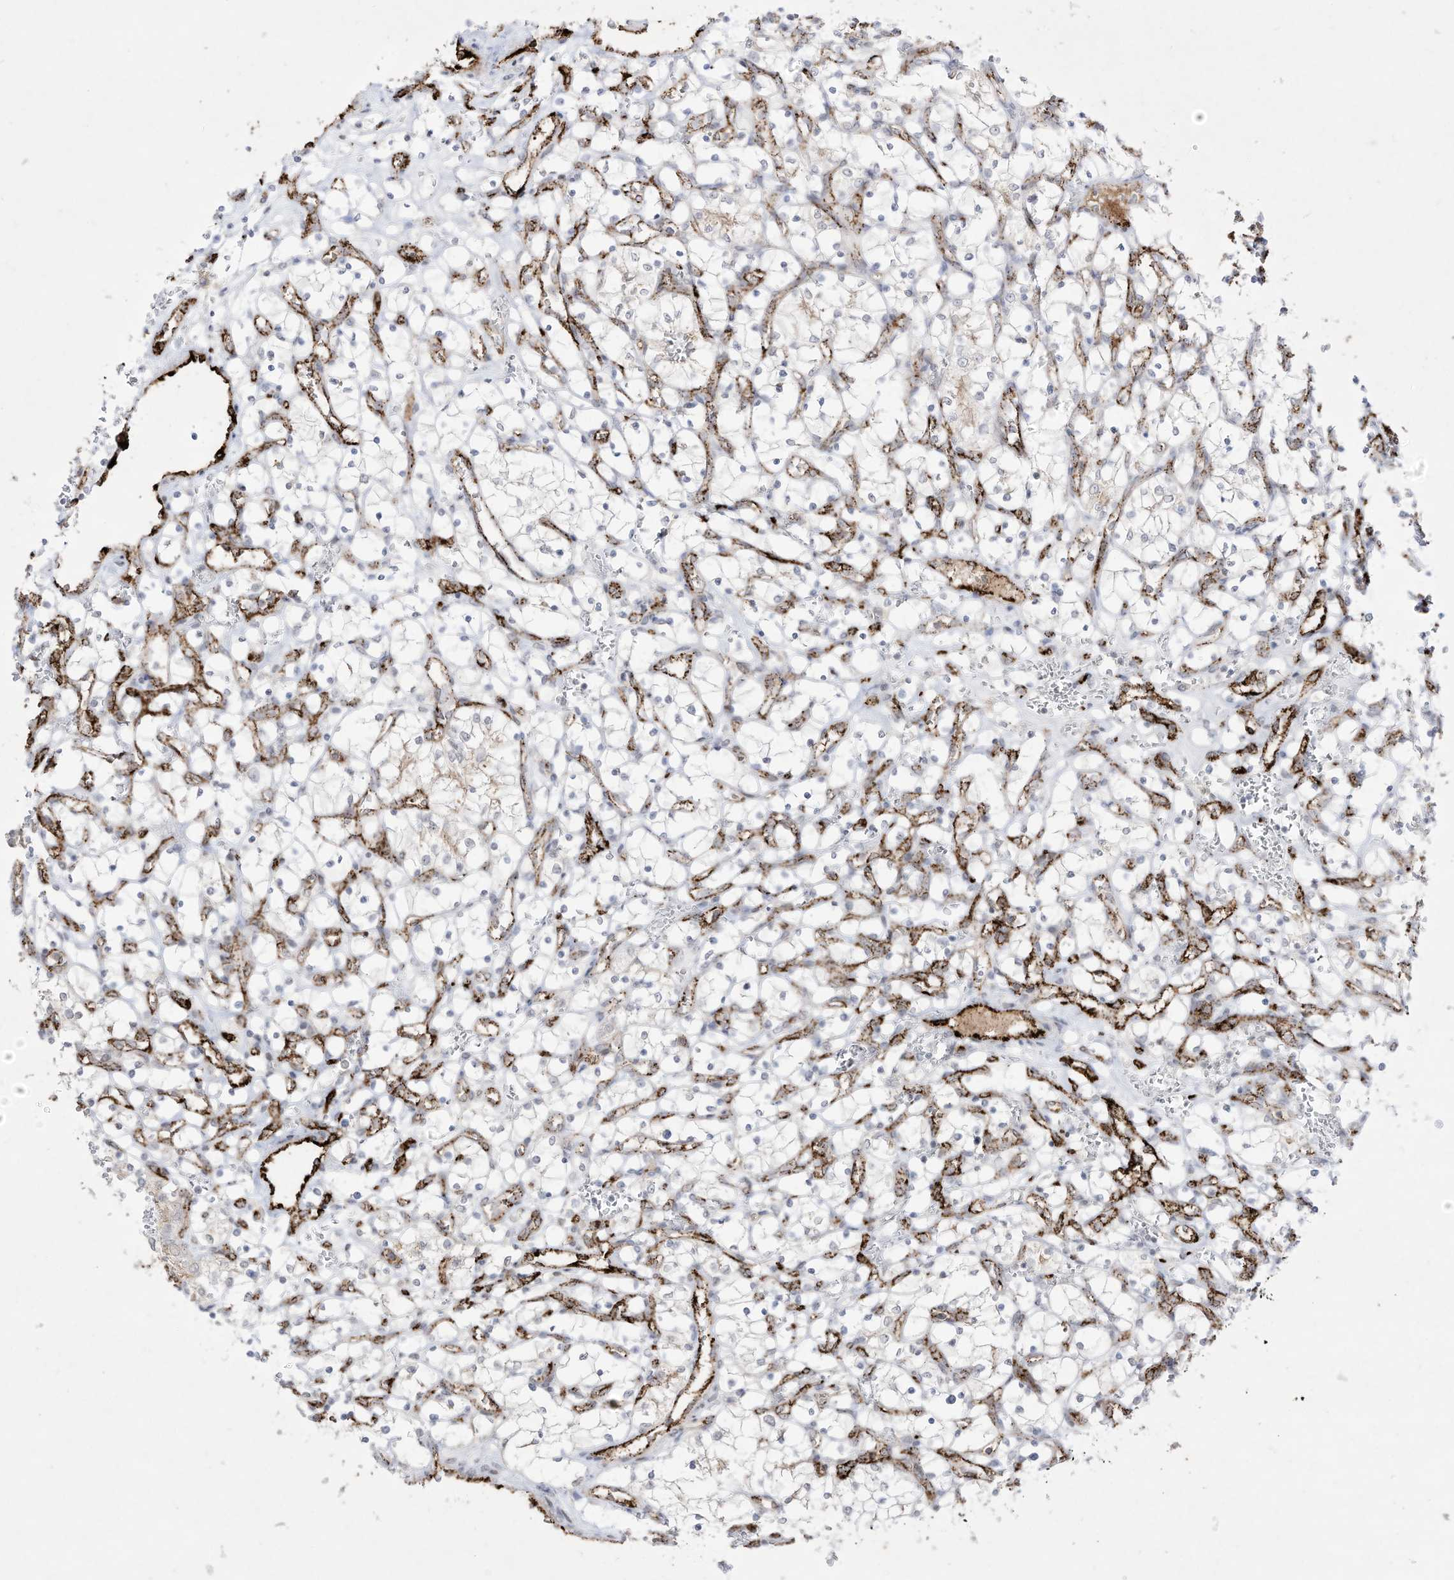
{"staining": {"intensity": "negative", "quantity": "none", "location": "none"}, "tissue": "renal cancer", "cell_type": "Tumor cells", "image_type": "cancer", "snomed": [{"axis": "morphology", "description": "Adenocarcinoma, NOS"}, {"axis": "topography", "description": "Kidney"}], "caption": "Adenocarcinoma (renal) was stained to show a protein in brown. There is no significant positivity in tumor cells. (DAB (3,3'-diaminobenzidine) IHC with hematoxylin counter stain).", "gene": "ZGRF1", "patient": {"sex": "female", "age": 69}}